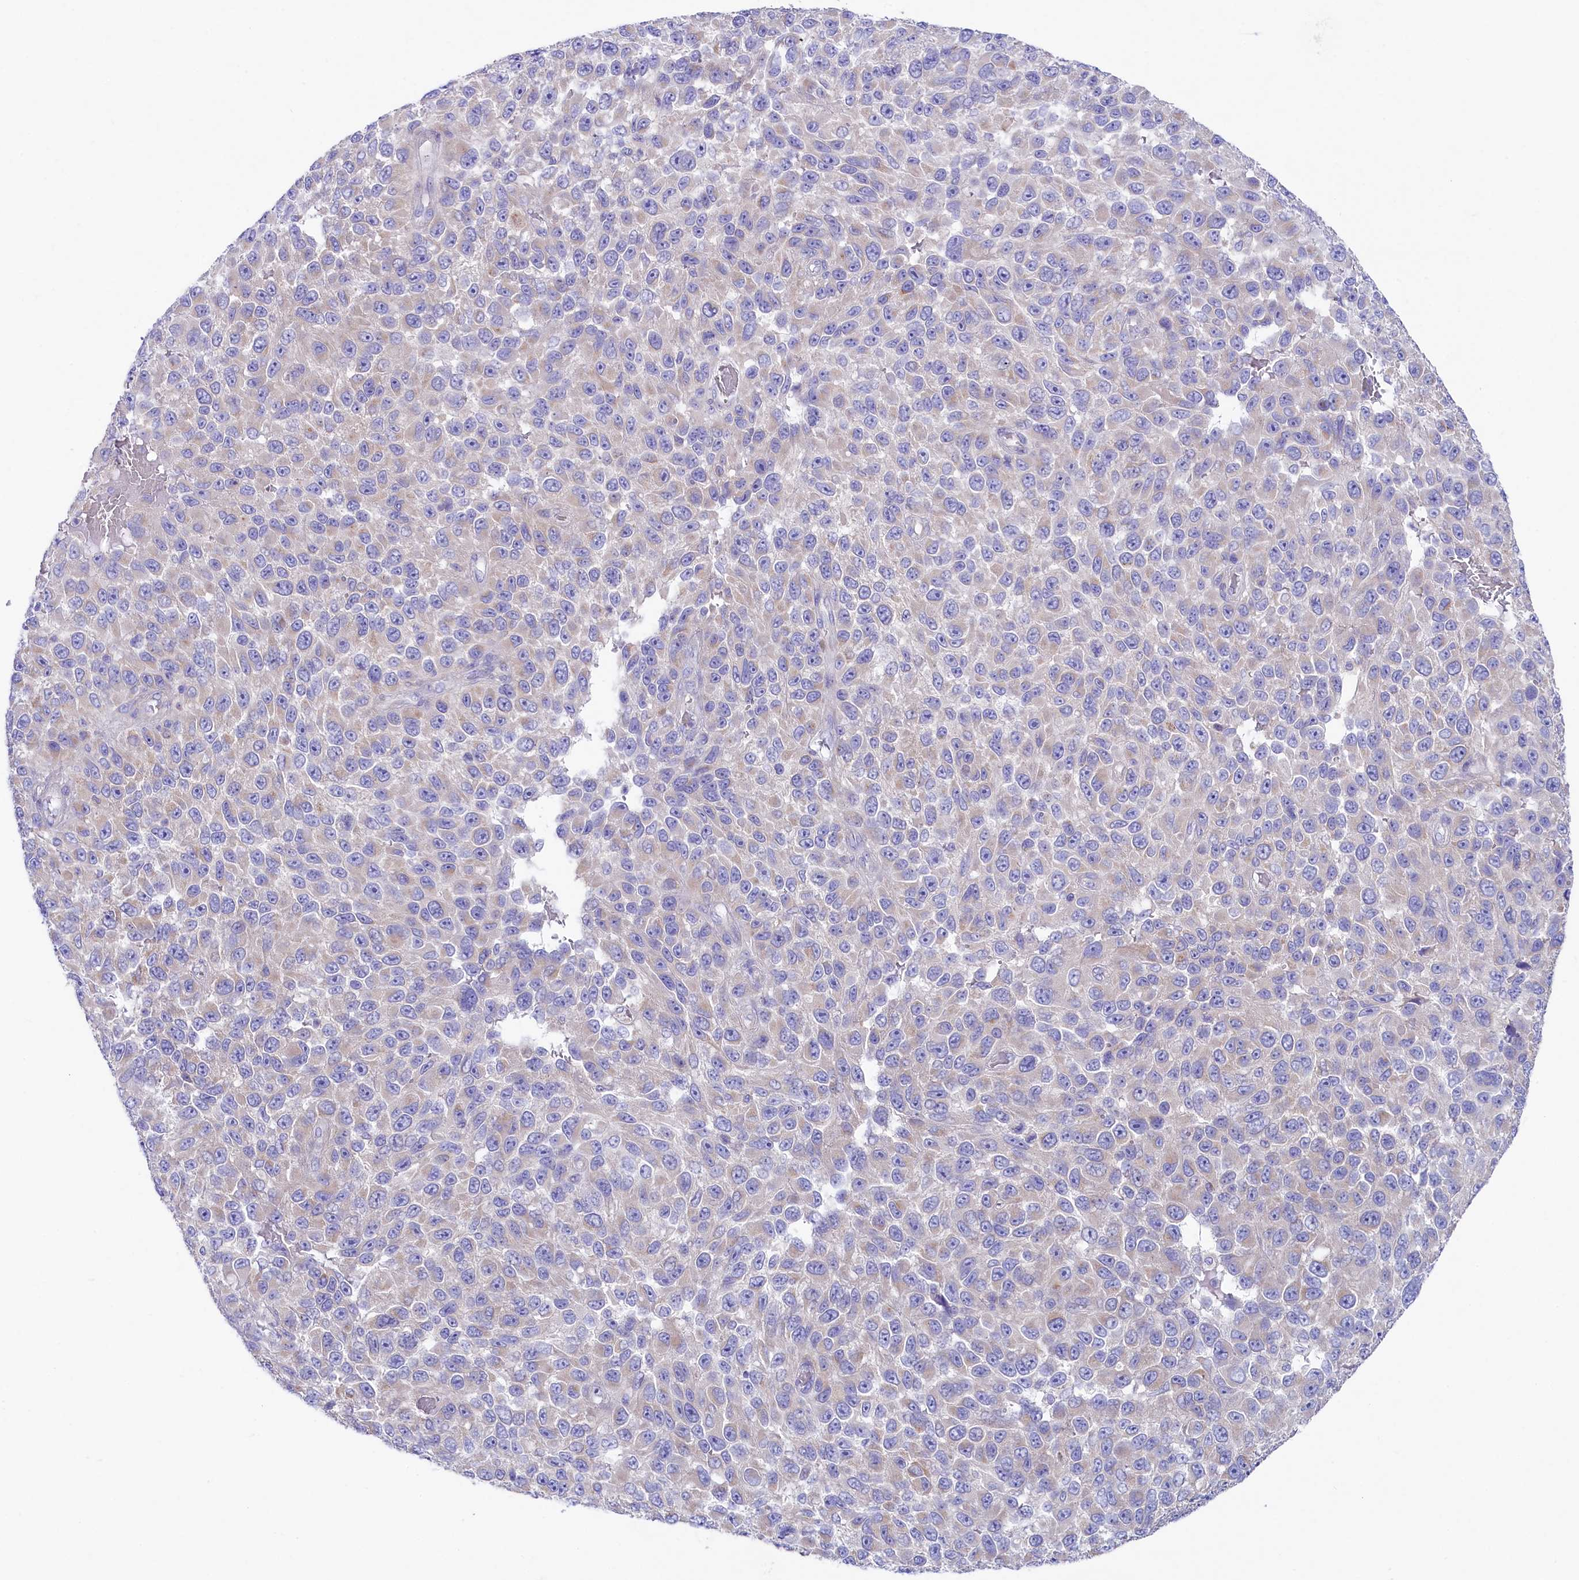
{"staining": {"intensity": "moderate", "quantity": "<25%", "location": "cytoplasmic/membranous"}, "tissue": "melanoma", "cell_type": "Tumor cells", "image_type": "cancer", "snomed": [{"axis": "morphology", "description": "Malignant melanoma, NOS"}, {"axis": "topography", "description": "Skin"}], "caption": "A brown stain labels moderate cytoplasmic/membranous staining of a protein in human melanoma tumor cells.", "gene": "VPS26B", "patient": {"sex": "female", "age": 96}}